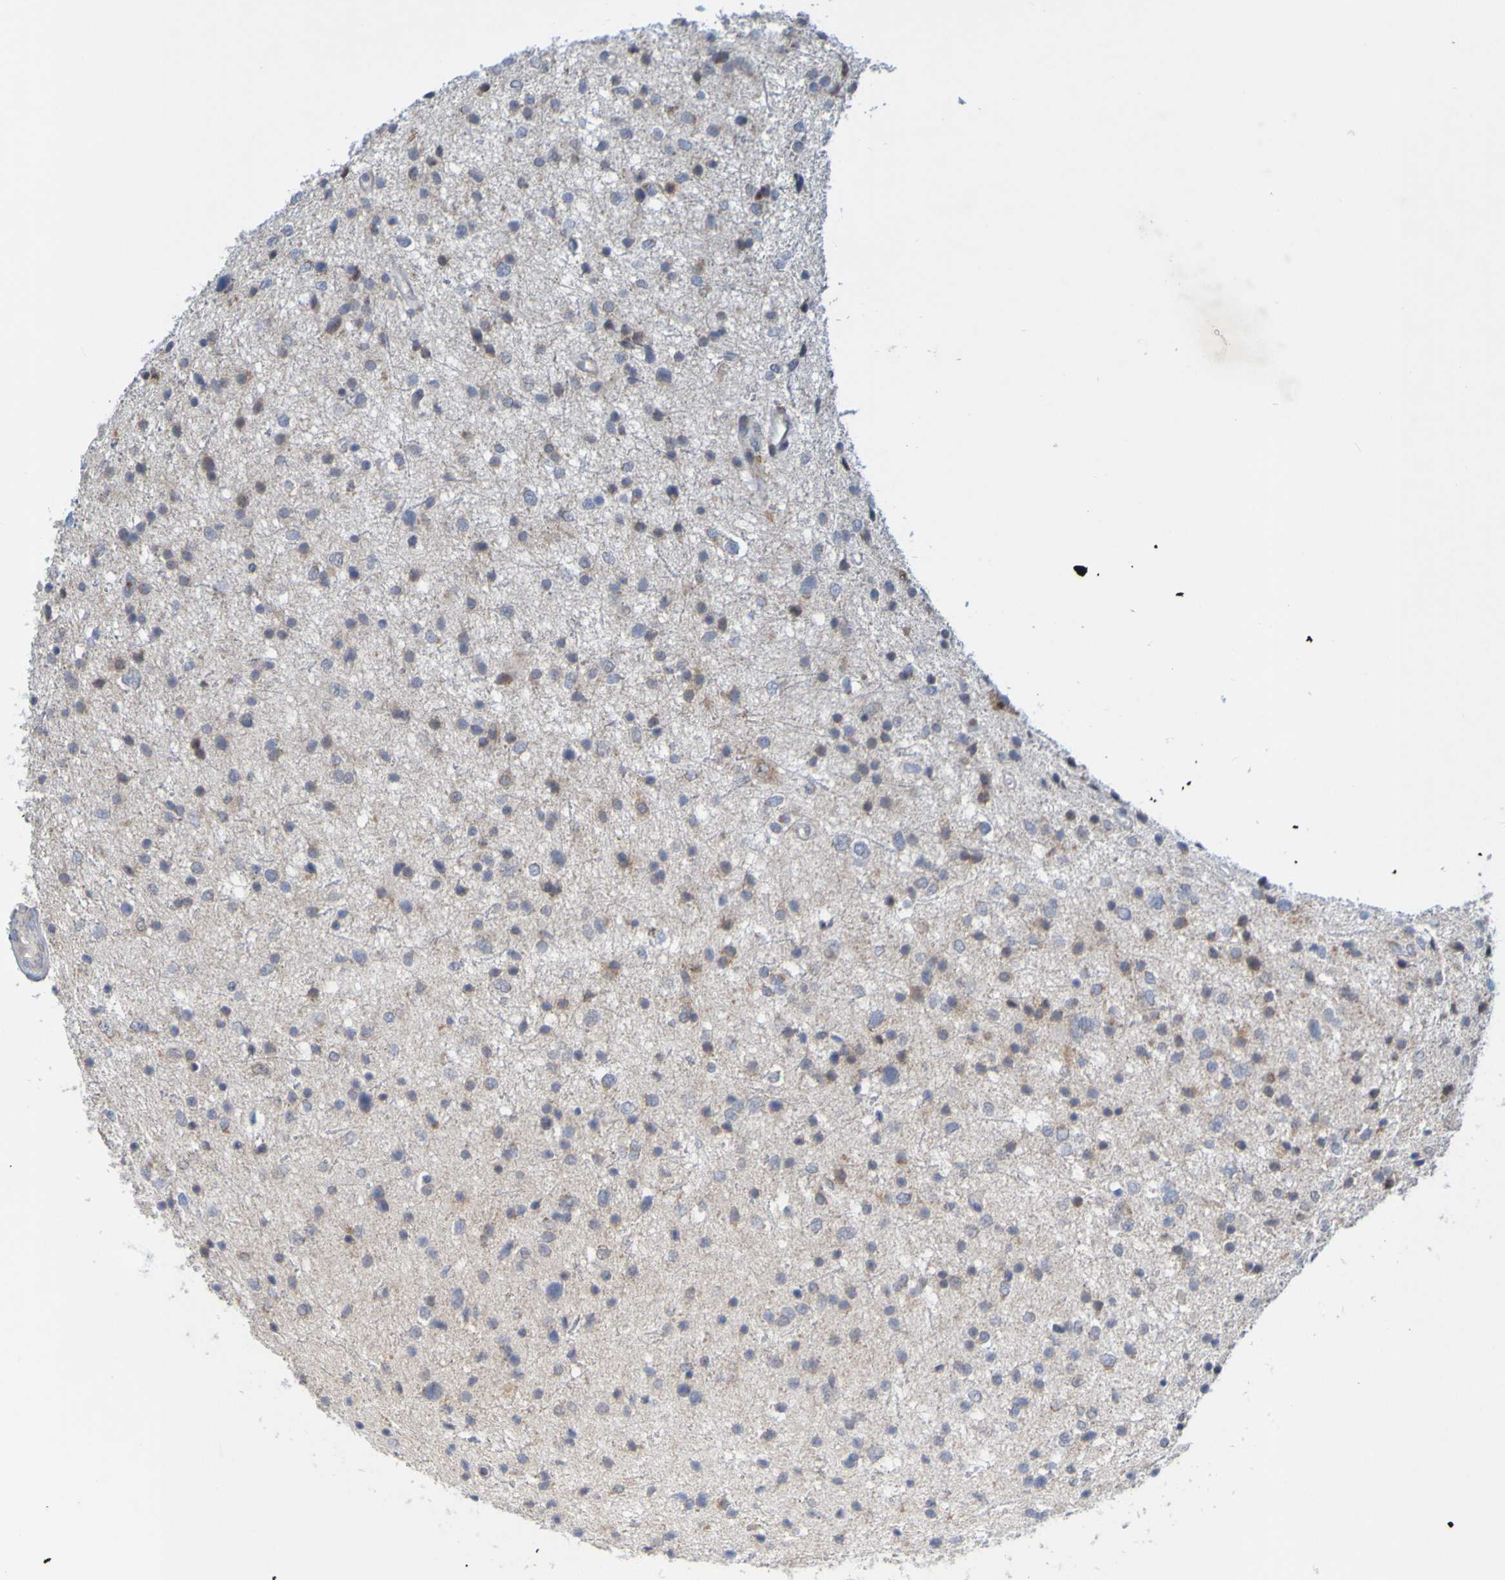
{"staining": {"intensity": "weak", "quantity": "25%-75%", "location": "cytoplasmic/membranous"}, "tissue": "glioma", "cell_type": "Tumor cells", "image_type": "cancer", "snomed": [{"axis": "morphology", "description": "Glioma, malignant, Low grade"}, {"axis": "topography", "description": "Brain"}], "caption": "There is low levels of weak cytoplasmic/membranous positivity in tumor cells of malignant low-grade glioma, as demonstrated by immunohistochemical staining (brown color).", "gene": "LILRB5", "patient": {"sex": "female", "age": 37}}